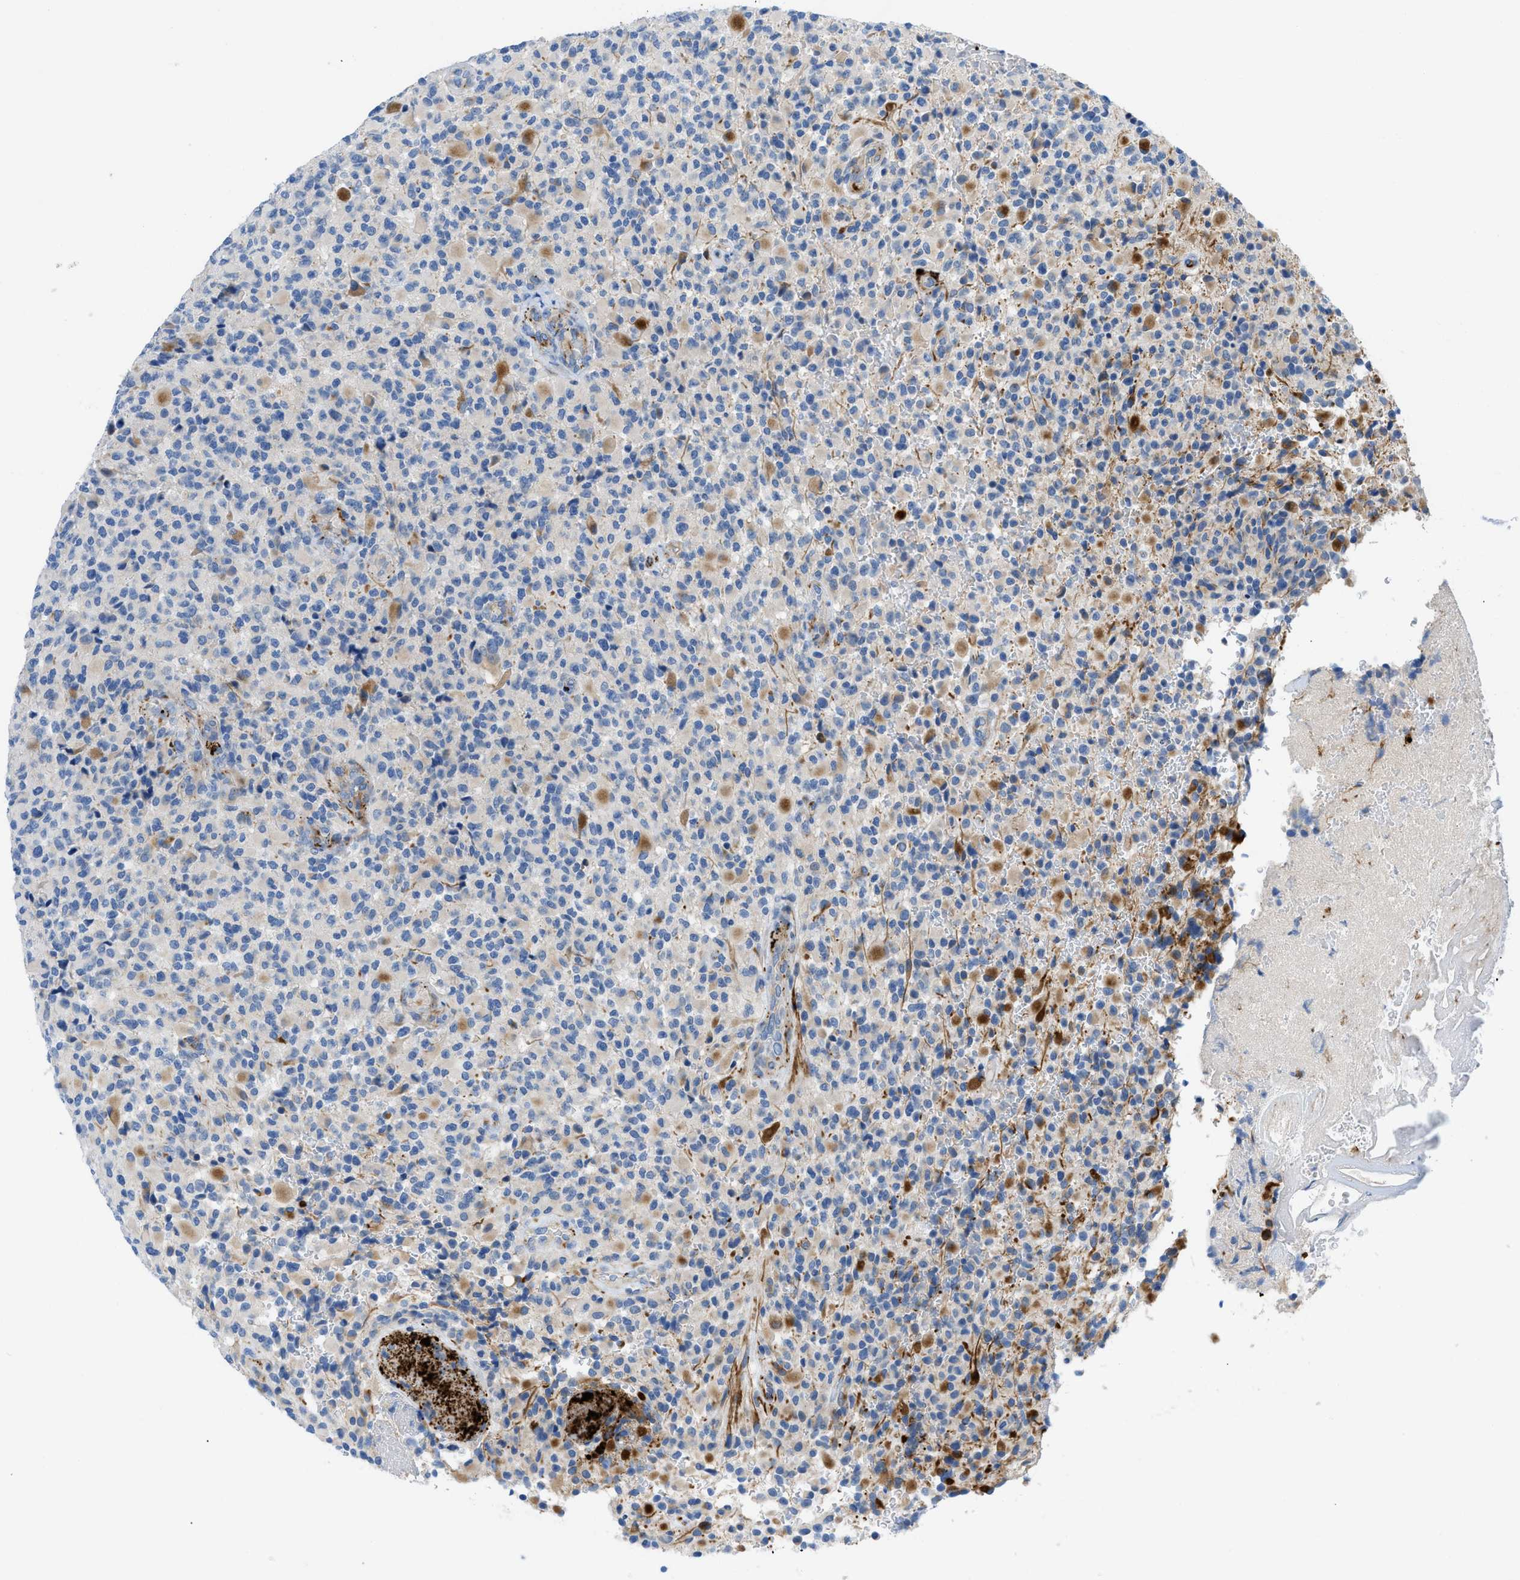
{"staining": {"intensity": "moderate", "quantity": "25%-75%", "location": "cytoplasmic/membranous"}, "tissue": "glioma", "cell_type": "Tumor cells", "image_type": "cancer", "snomed": [{"axis": "morphology", "description": "Glioma, malignant, High grade"}, {"axis": "topography", "description": "Brain"}], "caption": "High-grade glioma (malignant) stained with a brown dye reveals moderate cytoplasmic/membranous positive staining in approximately 25%-75% of tumor cells.", "gene": "XCR1", "patient": {"sex": "male", "age": 71}}